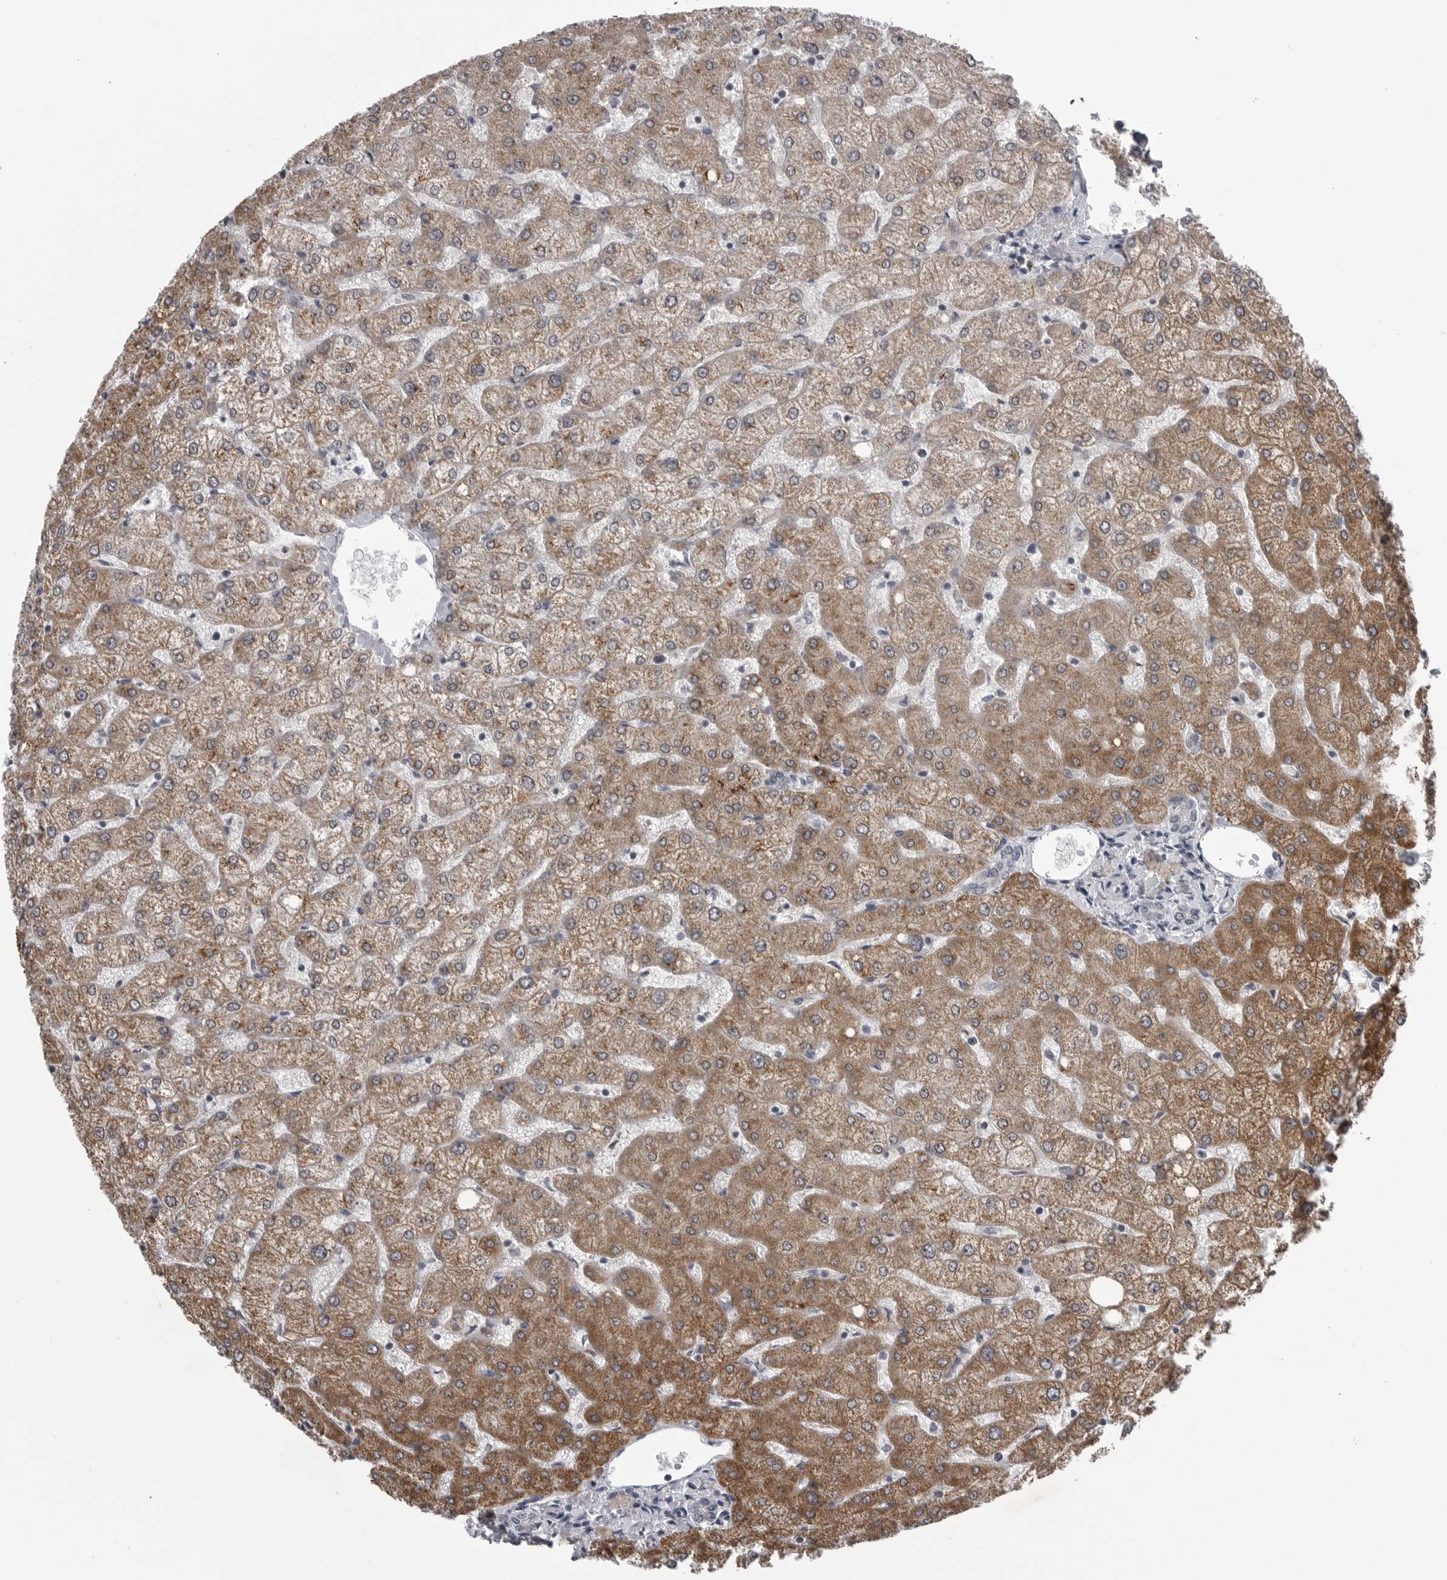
{"staining": {"intensity": "negative", "quantity": "none", "location": "none"}, "tissue": "liver", "cell_type": "Cholangiocytes", "image_type": "normal", "snomed": [{"axis": "morphology", "description": "Normal tissue, NOS"}, {"axis": "topography", "description": "Liver"}], "caption": "An immunohistochemistry photomicrograph of unremarkable liver is shown. There is no staining in cholangiocytes of liver. The staining is performed using DAB brown chromogen with nuclei counter-stained in using hematoxylin.", "gene": "LYSMD1", "patient": {"sex": "female", "age": 54}}